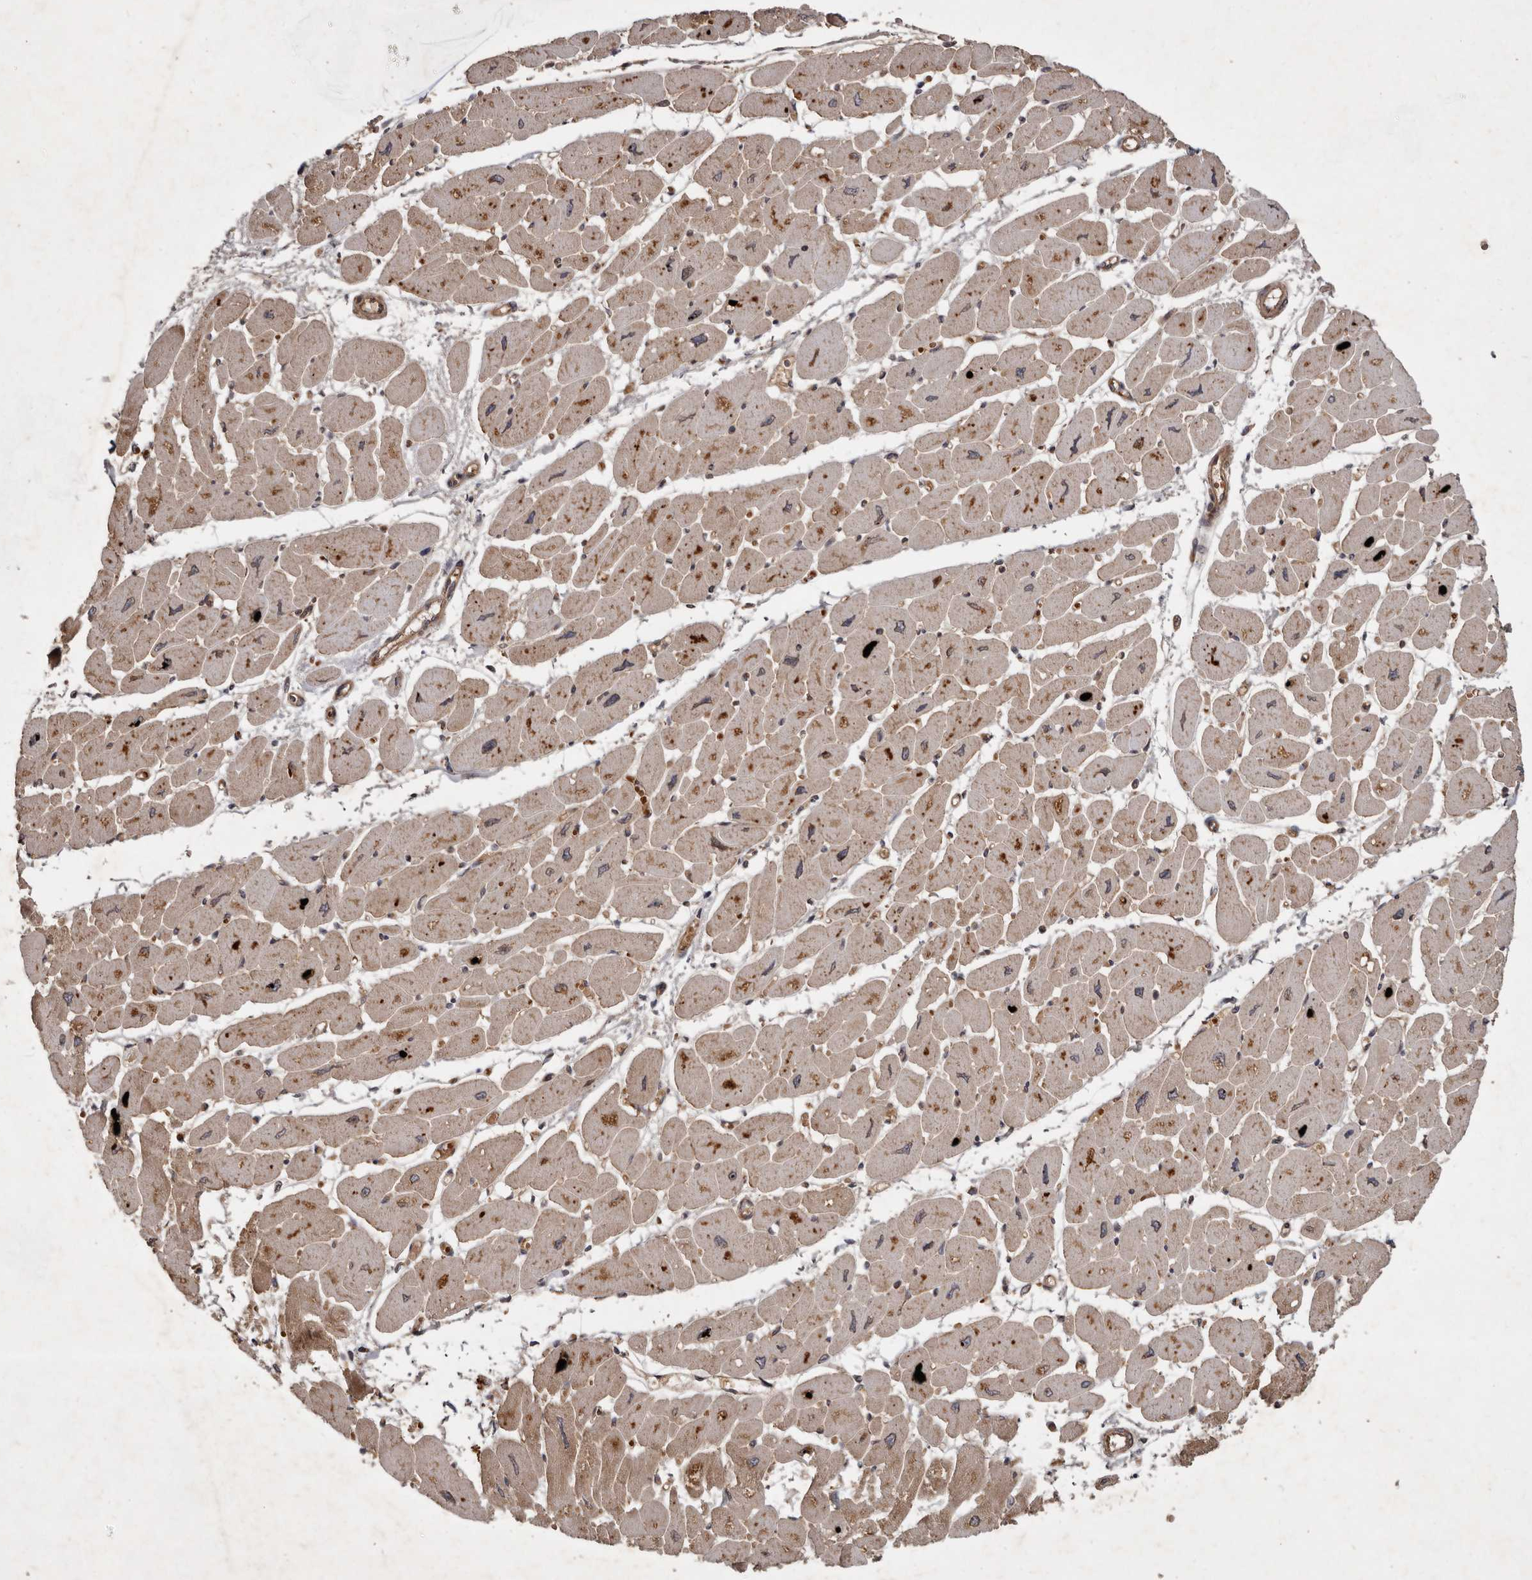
{"staining": {"intensity": "moderate", "quantity": ">75%", "location": "cytoplasmic/membranous"}, "tissue": "heart muscle", "cell_type": "Cardiomyocytes", "image_type": "normal", "snomed": [{"axis": "morphology", "description": "Normal tissue, NOS"}, {"axis": "topography", "description": "Heart"}], "caption": "High-power microscopy captured an IHC micrograph of normal heart muscle, revealing moderate cytoplasmic/membranous positivity in approximately >75% of cardiomyocytes.", "gene": "STK36", "patient": {"sex": "female", "age": 54}}